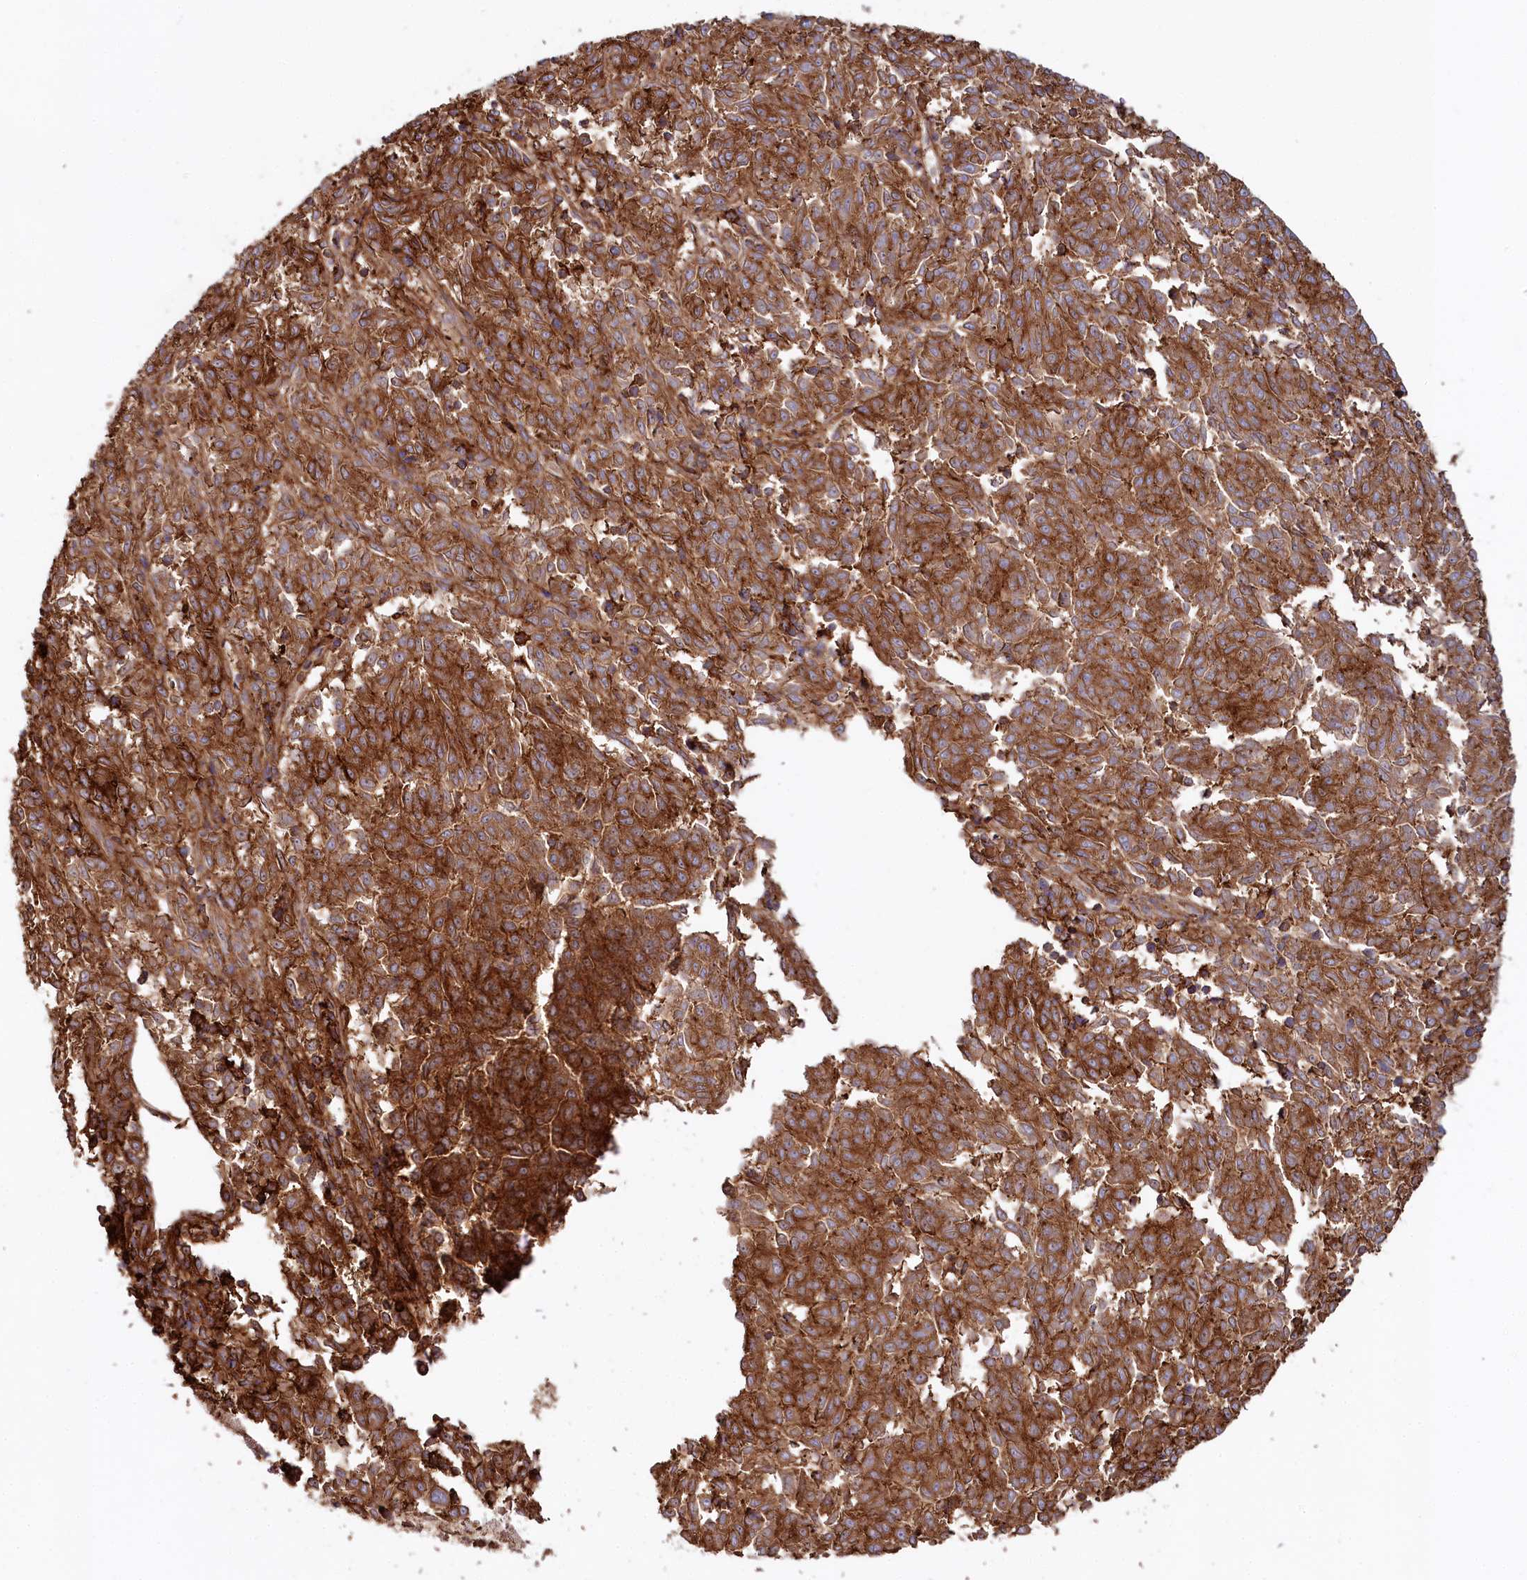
{"staining": {"intensity": "moderate", "quantity": ">75%", "location": "cytoplasmic/membranous"}, "tissue": "melanoma", "cell_type": "Tumor cells", "image_type": "cancer", "snomed": [{"axis": "morphology", "description": "Malignant melanoma, NOS"}, {"axis": "topography", "description": "Skin"}], "caption": "Human malignant melanoma stained for a protein (brown) exhibits moderate cytoplasmic/membranous positive positivity in approximately >75% of tumor cells.", "gene": "RBP5", "patient": {"sex": "female", "age": 72}}